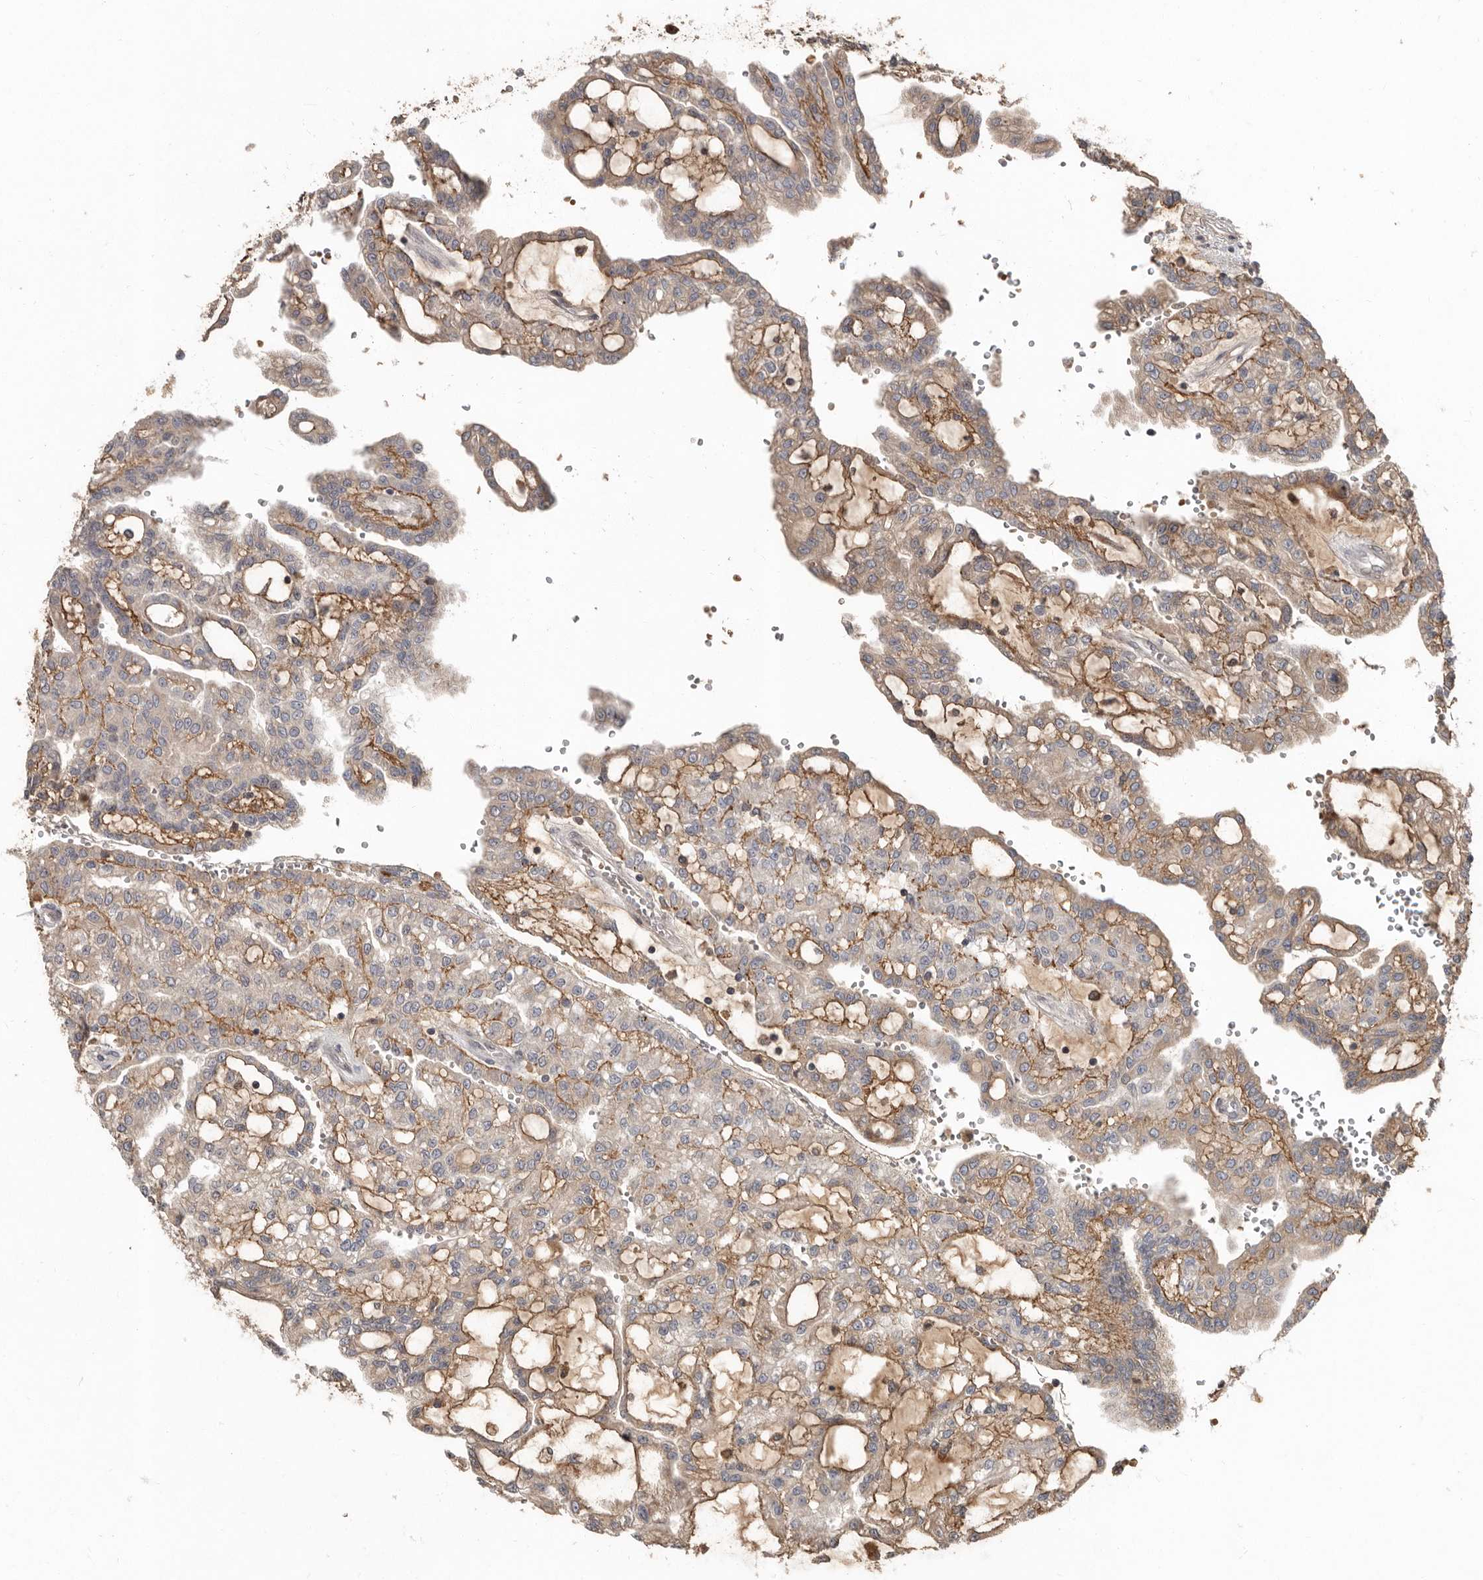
{"staining": {"intensity": "weak", "quantity": ">75%", "location": "cytoplasmic/membranous"}, "tissue": "renal cancer", "cell_type": "Tumor cells", "image_type": "cancer", "snomed": [{"axis": "morphology", "description": "Adenocarcinoma, NOS"}, {"axis": "topography", "description": "Kidney"}], "caption": "This micrograph shows immunohistochemistry staining of renal cancer, with low weak cytoplasmic/membranous positivity in approximately >75% of tumor cells.", "gene": "LRGUK", "patient": {"sex": "male", "age": 63}}